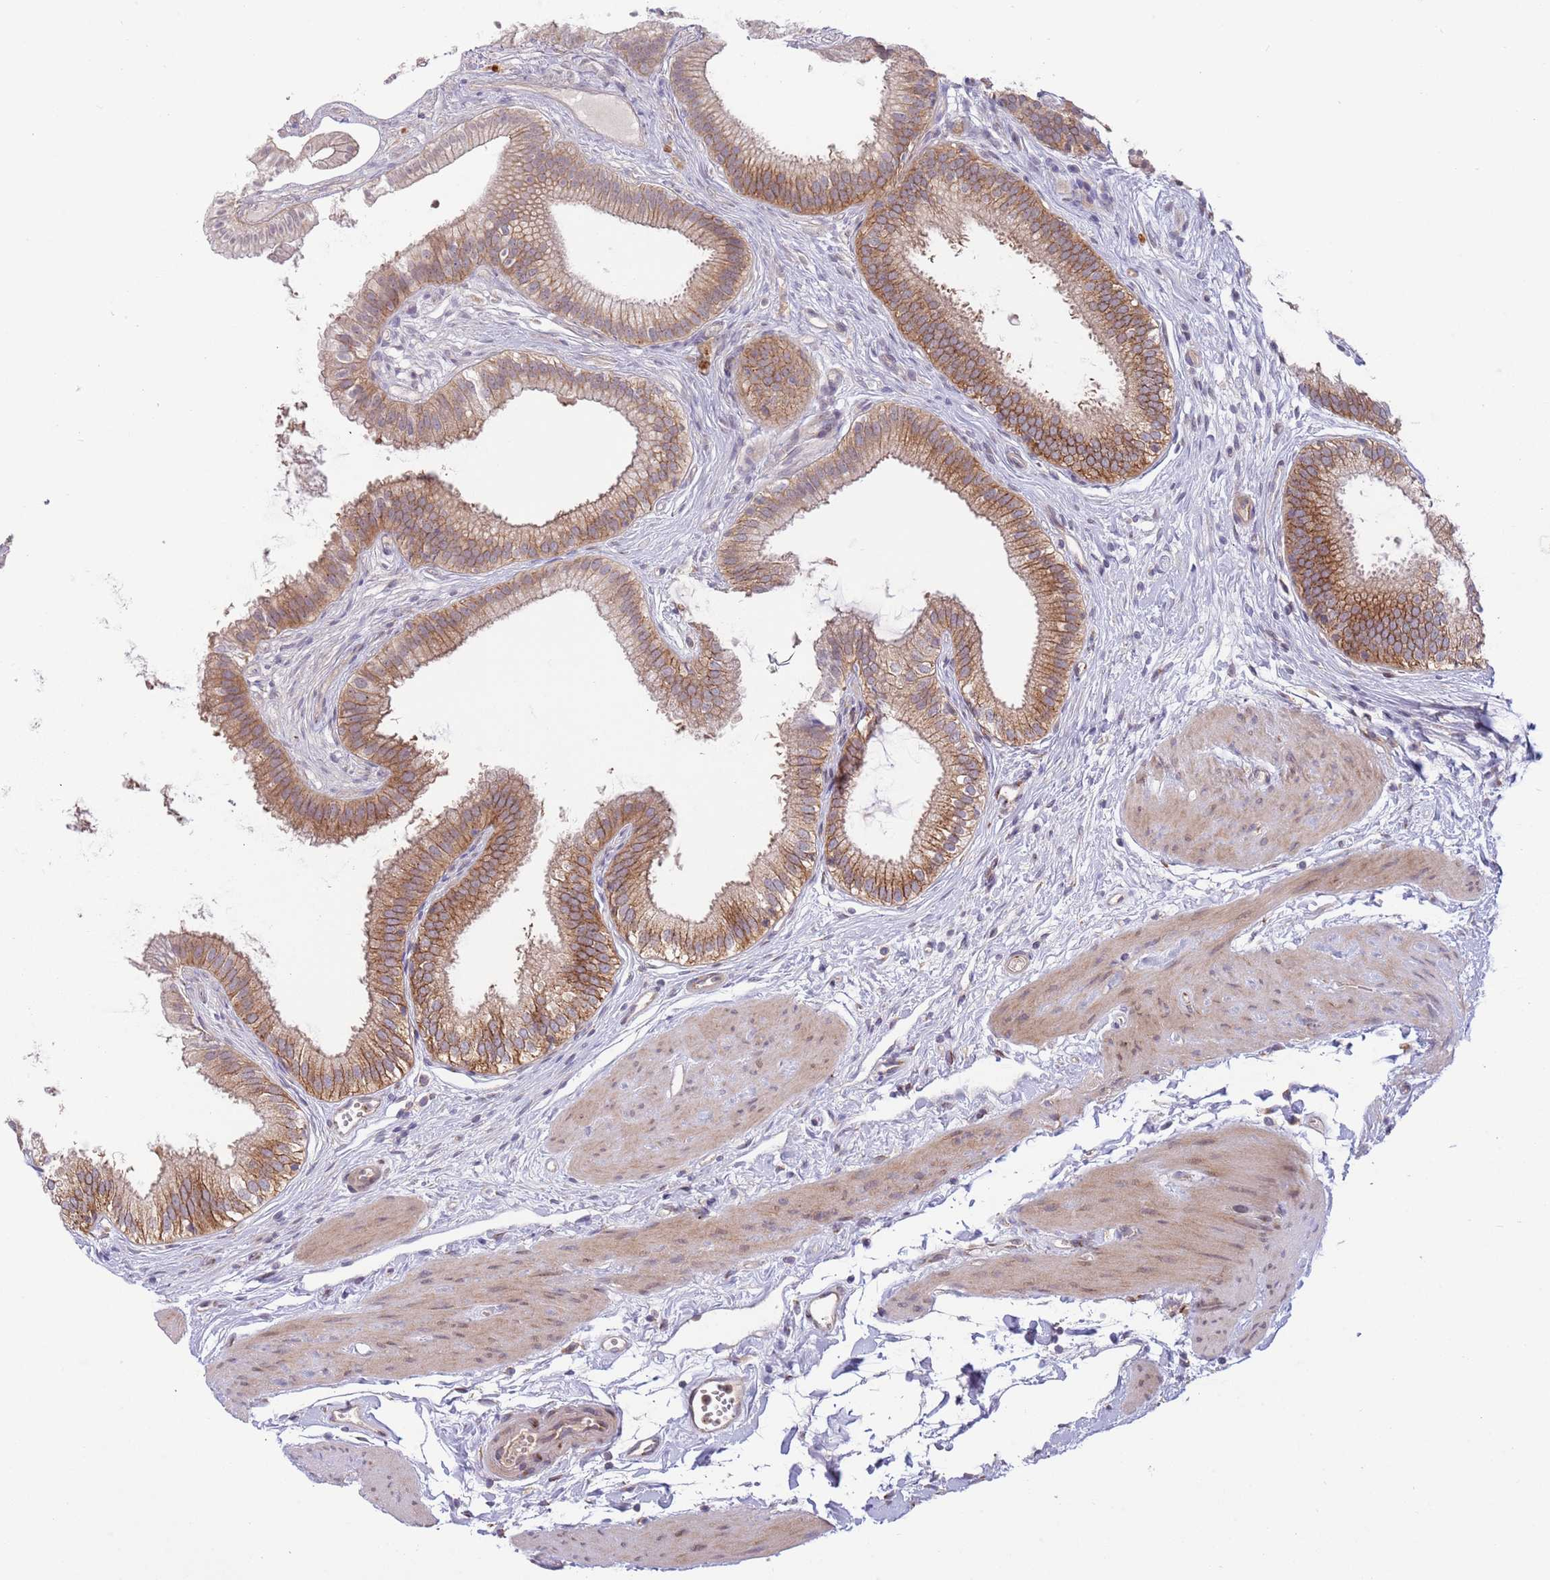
{"staining": {"intensity": "moderate", "quantity": ">75%", "location": "cytoplasmic/membranous"}, "tissue": "gallbladder", "cell_type": "Glandular cells", "image_type": "normal", "snomed": [{"axis": "morphology", "description": "Normal tissue, NOS"}, {"axis": "topography", "description": "Gallbladder"}], "caption": "The photomicrograph reveals a brown stain indicating the presence of a protein in the cytoplasmic/membranous of glandular cells in gallbladder. The staining was performed using DAB to visualize the protein expression in brown, while the nuclei were stained in blue with hematoxylin (Magnification: 20x).", "gene": "BTBD7", "patient": {"sex": "female", "age": 54}}